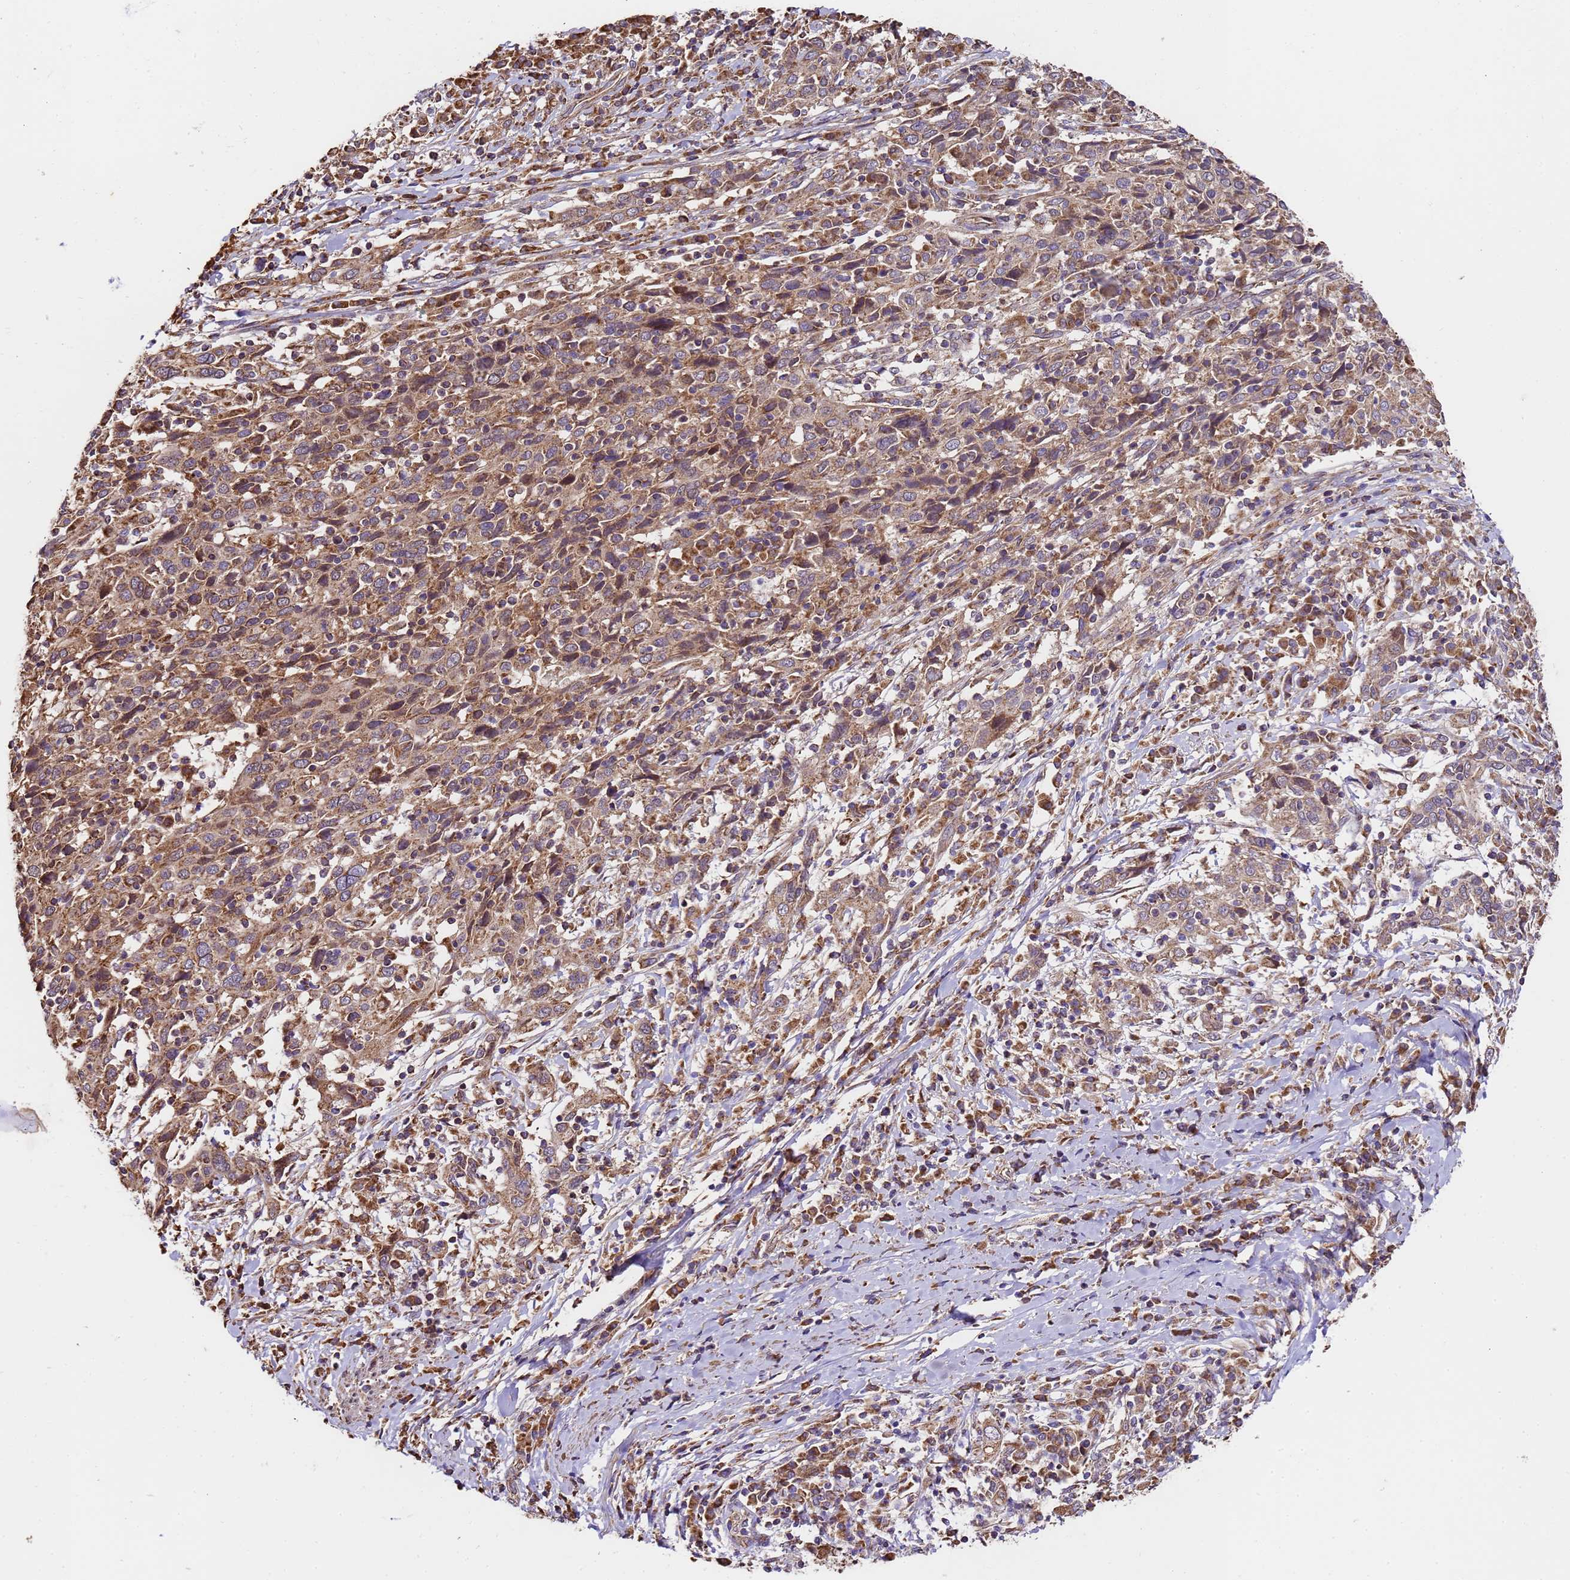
{"staining": {"intensity": "moderate", "quantity": "25%-75%", "location": "cytoplasmic/membranous"}, "tissue": "cervical cancer", "cell_type": "Tumor cells", "image_type": "cancer", "snomed": [{"axis": "morphology", "description": "Squamous cell carcinoma, NOS"}, {"axis": "topography", "description": "Cervix"}], "caption": "A medium amount of moderate cytoplasmic/membranous staining is identified in about 25%-75% of tumor cells in squamous cell carcinoma (cervical) tissue.", "gene": "LRRIQ1", "patient": {"sex": "female", "age": 46}}